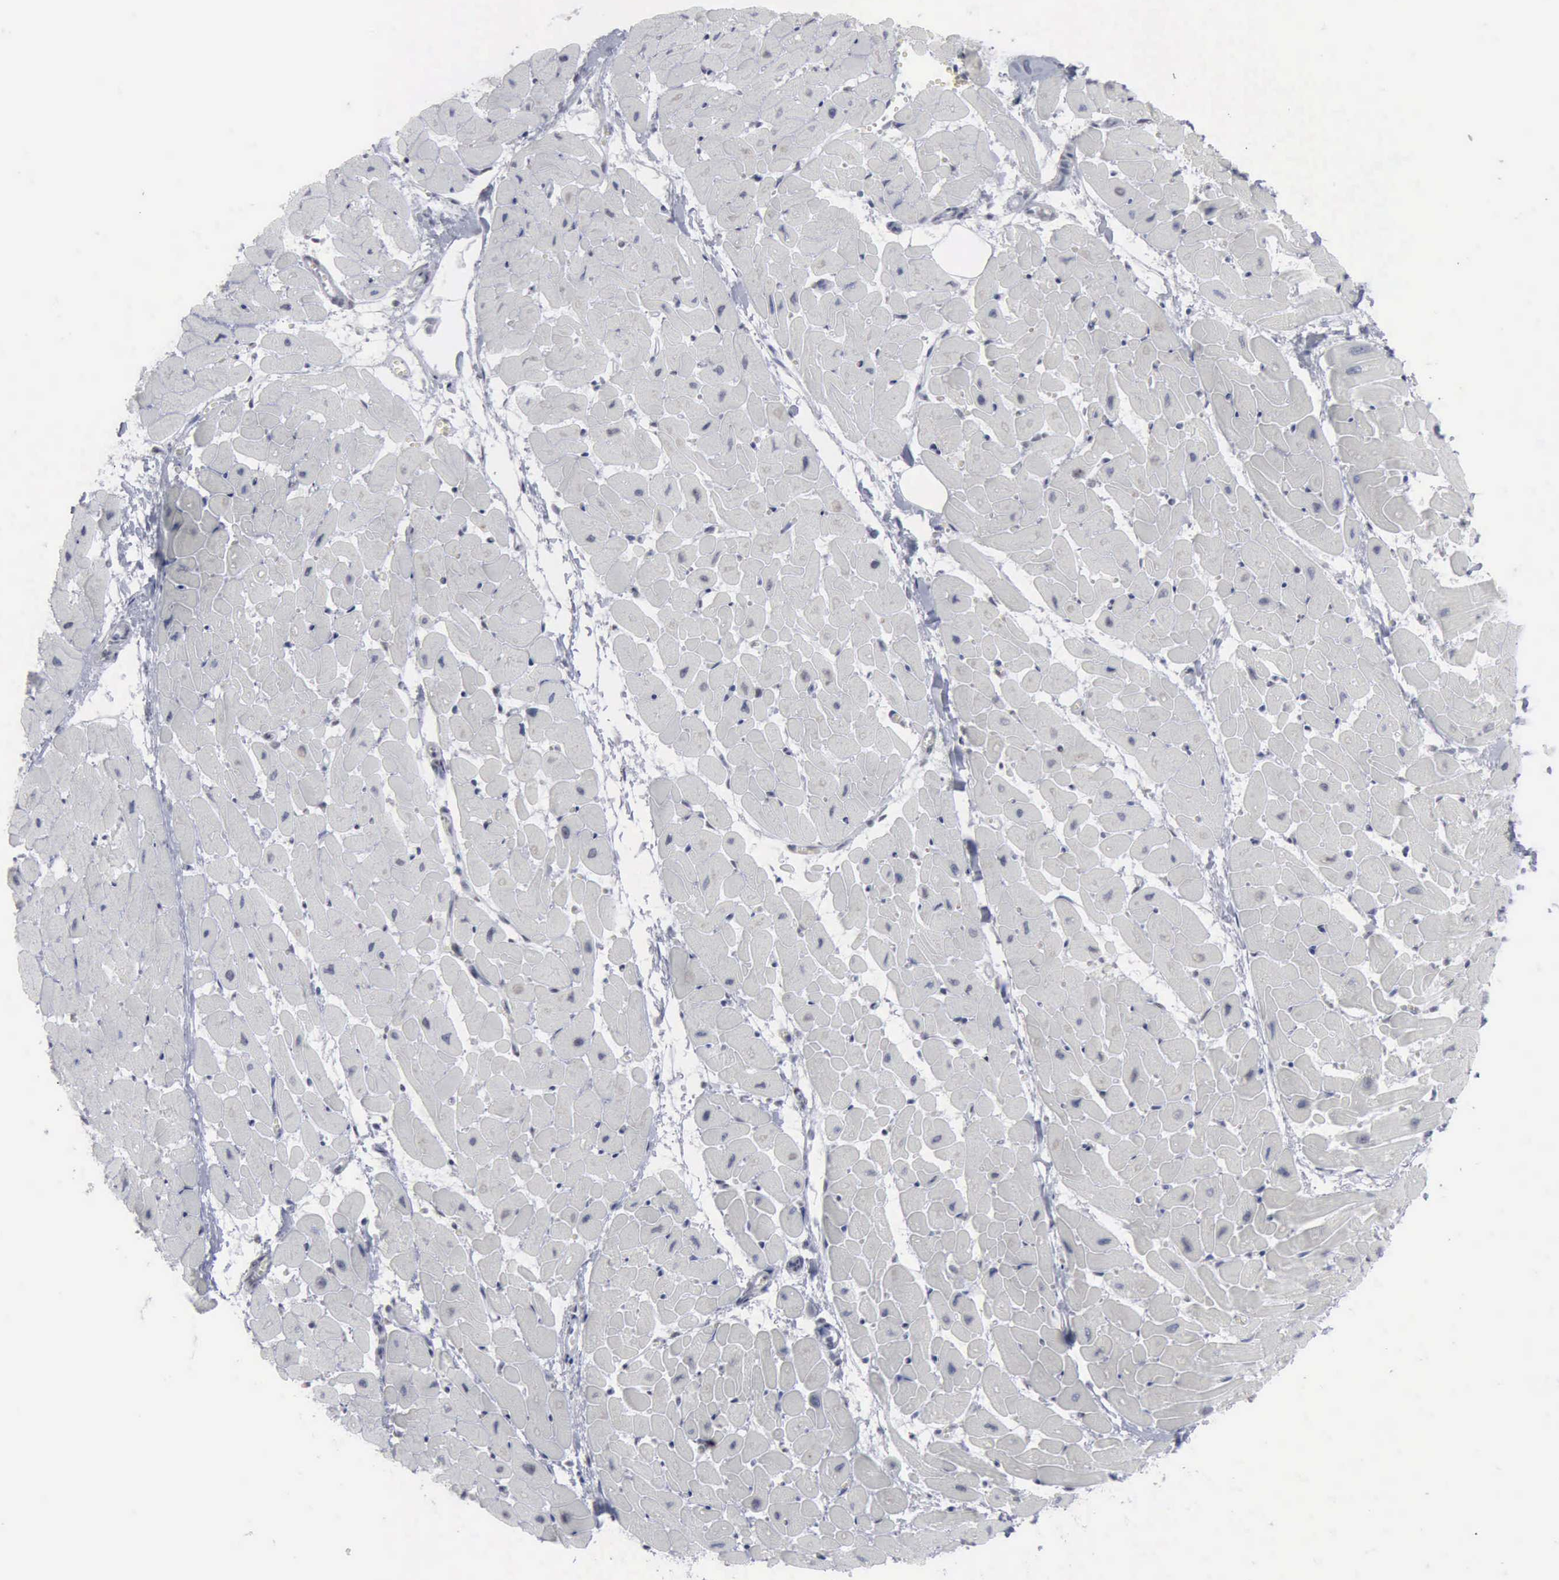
{"staining": {"intensity": "moderate", "quantity": ">75%", "location": "nuclear"}, "tissue": "heart muscle", "cell_type": "Cardiomyocytes", "image_type": "normal", "snomed": [{"axis": "morphology", "description": "Normal tissue, NOS"}, {"axis": "topography", "description": "Heart"}], "caption": "Brown immunohistochemical staining in unremarkable heart muscle displays moderate nuclear expression in about >75% of cardiomyocytes.", "gene": "XPA", "patient": {"sex": "female", "age": 19}}